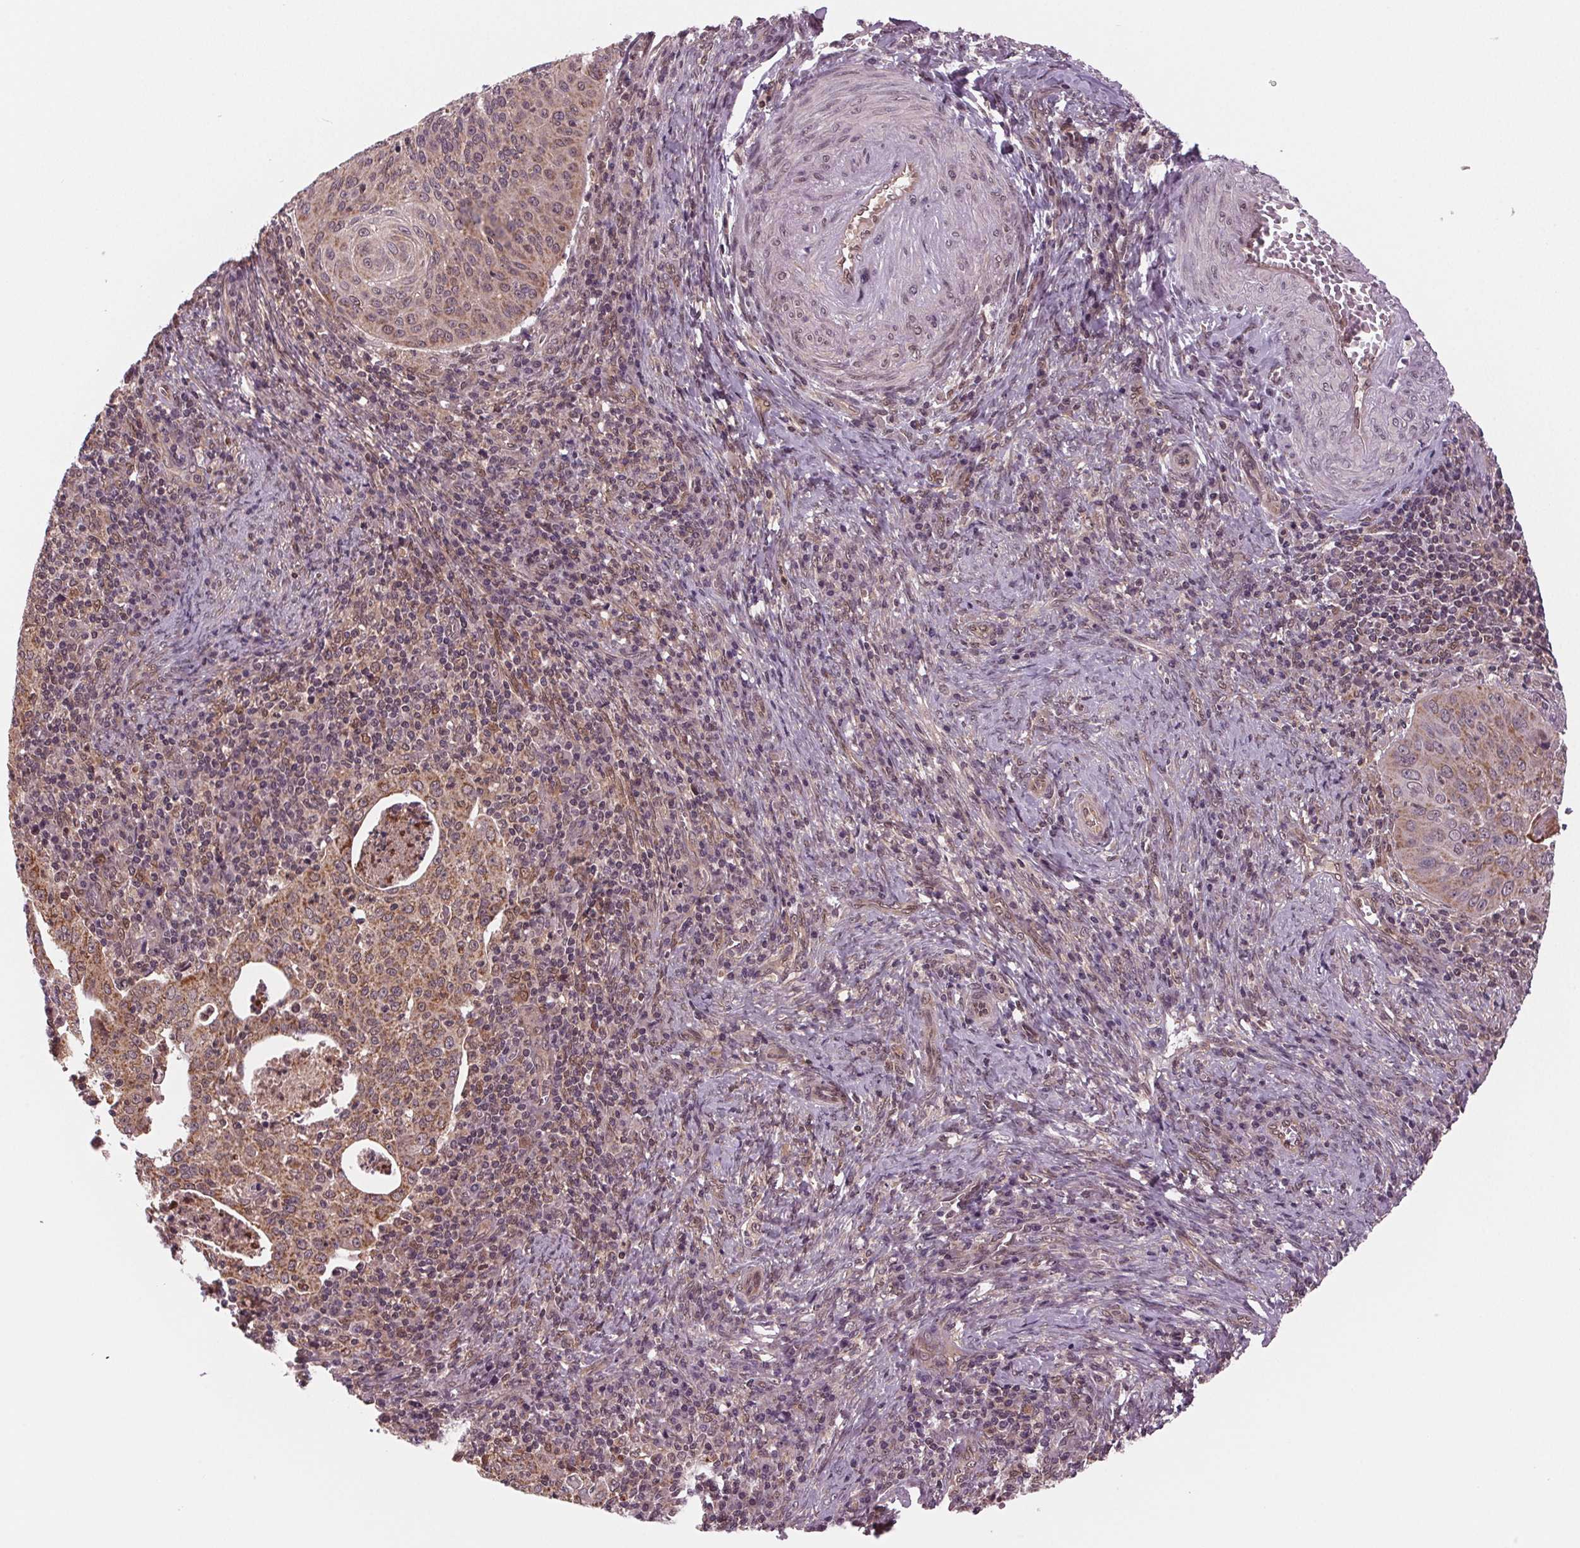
{"staining": {"intensity": "weak", "quantity": ">75%", "location": "cytoplasmic/membranous"}, "tissue": "cervical cancer", "cell_type": "Tumor cells", "image_type": "cancer", "snomed": [{"axis": "morphology", "description": "Squamous cell carcinoma, NOS"}, {"axis": "topography", "description": "Cervix"}], "caption": "Human cervical cancer stained with a brown dye displays weak cytoplasmic/membranous positive expression in about >75% of tumor cells.", "gene": "STAT3", "patient": {"sex": "female", "age": 39}}